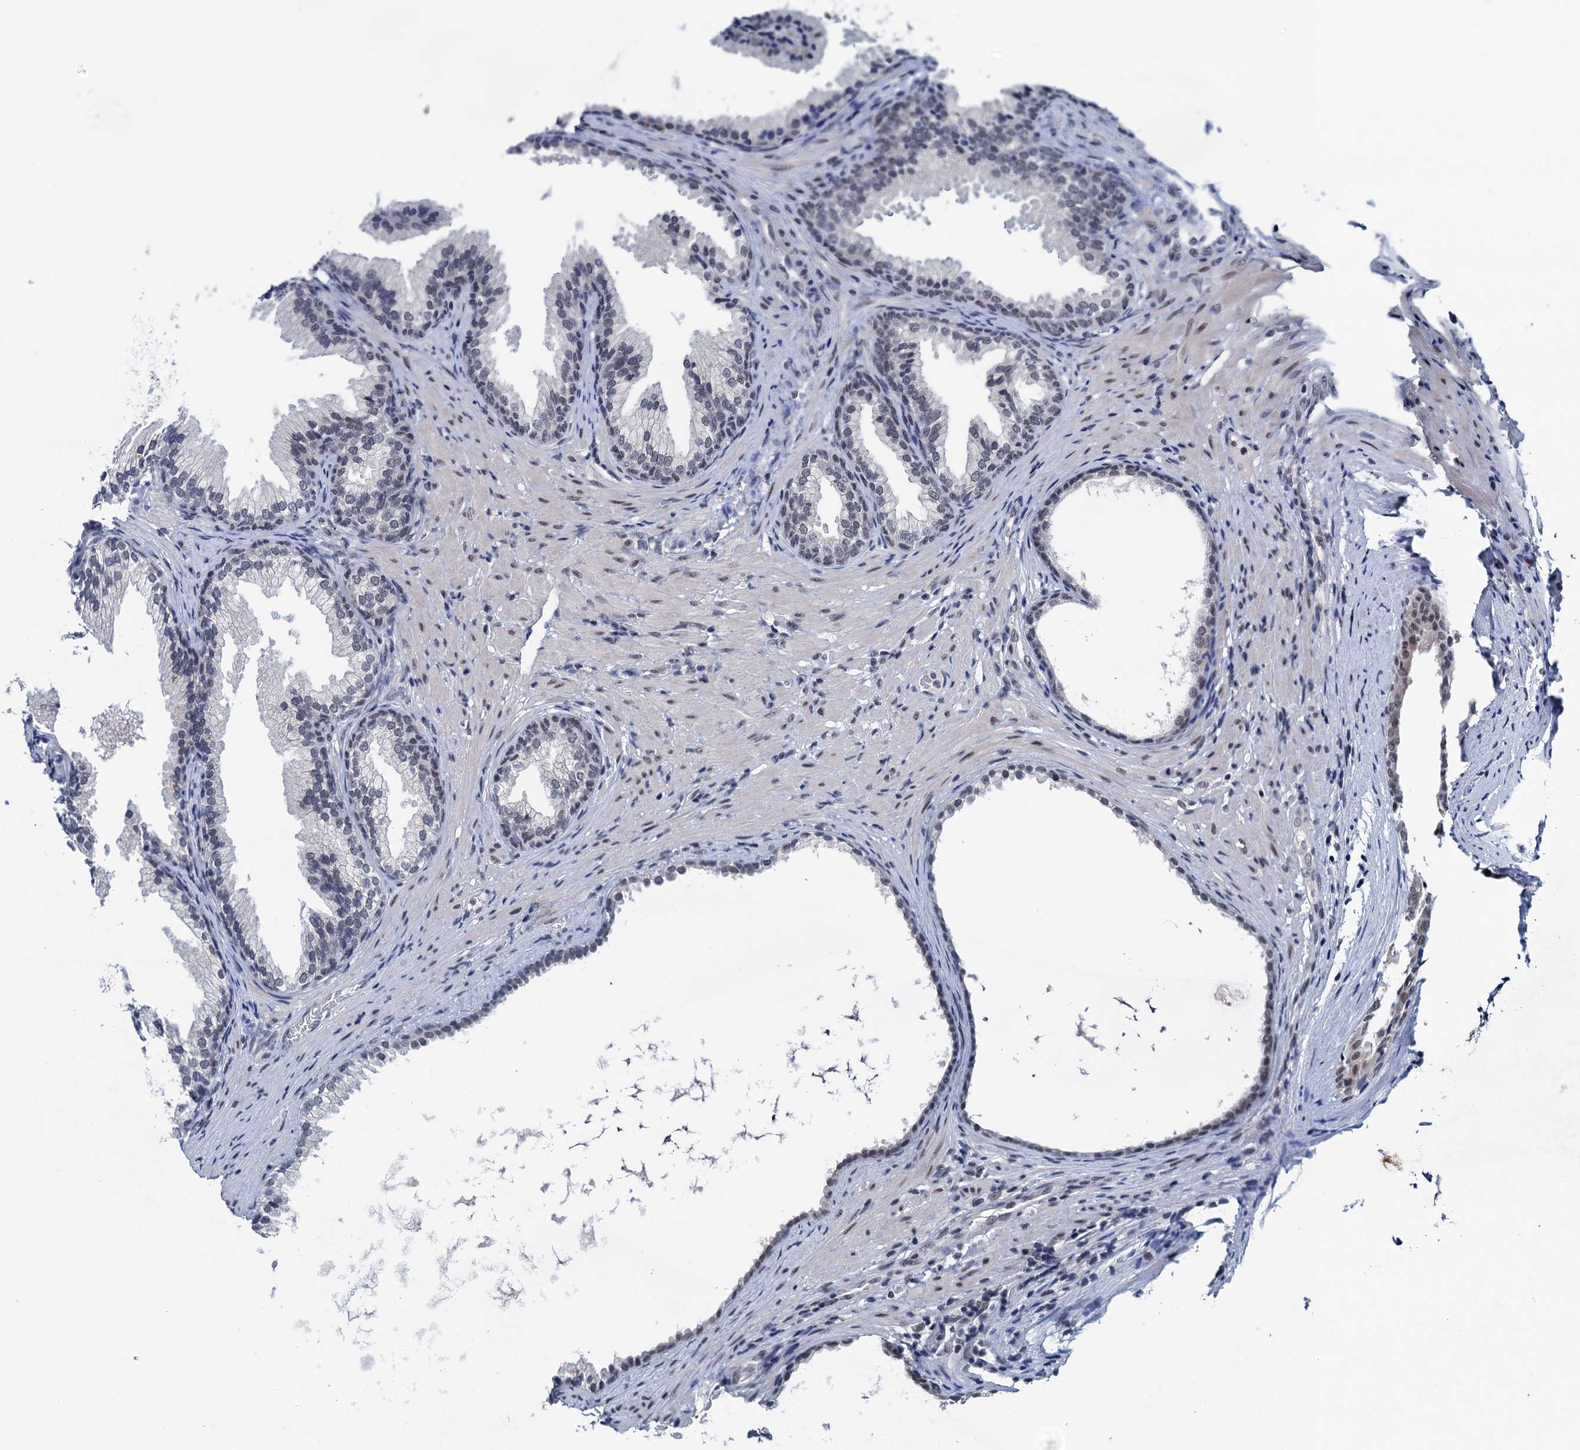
{"staining": {"intensity": "weak", "quantity": "<25%", "location": "nuclear"}, "tissue": "prostate", "cell_type": "Glandular cells", "image_type": "normal", "snomed": [{"axis": "morphology", "description": "Normal tissue, NOS"}, {"axis": "topography", "description": "Prostate"}], "caption": "An immunohistochemistry photomicrograph of normal prostate is shown. There is no staining in glandular cells of prostate. (Brightfield microscopy of DAB IHC at high magnification).", "gene": "FNBP4", "patient": {"sex": "male", "age": 76}}